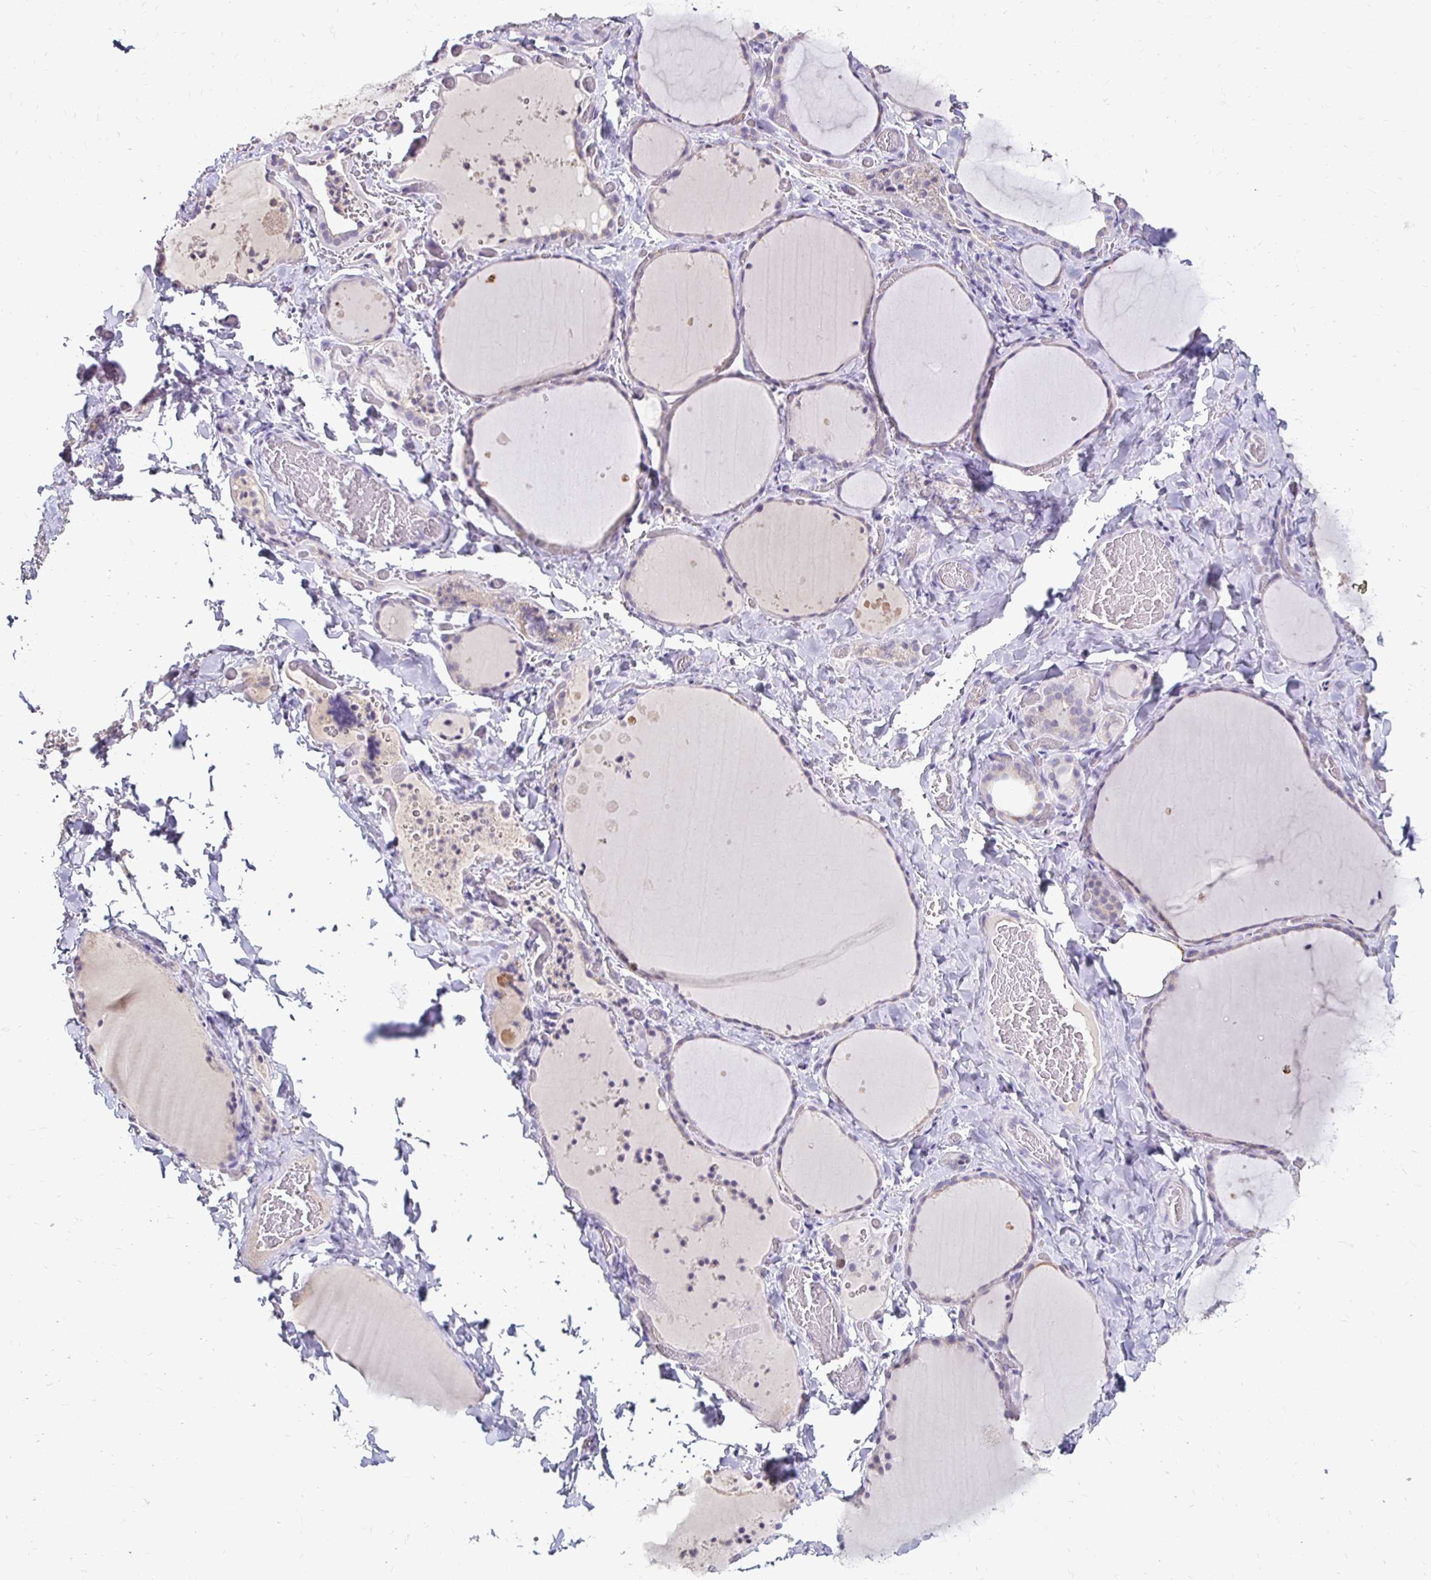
{"staining": {"intensity": "moderate", "quantity": "25%-75%", "location": "cytoplasmic/membranous"}, "tissue": "thyroid gland", "cell_type": "Glandular cells", "image_type": "normal", "snomed": [{"axis": "morphology", "description": "Normal tissue, NOS"}, {"axis": "topography", "description": "Thyroid gland"}], "caption": "Approximately 25%-75% of glandular cells in unremarkable thyroid gland show moderate cytoplasmic/membranous protein expression as visualized by brown immunohistochemical staining.", "gene": "GK2", "patient": {"sex": "female", "age": 36}}